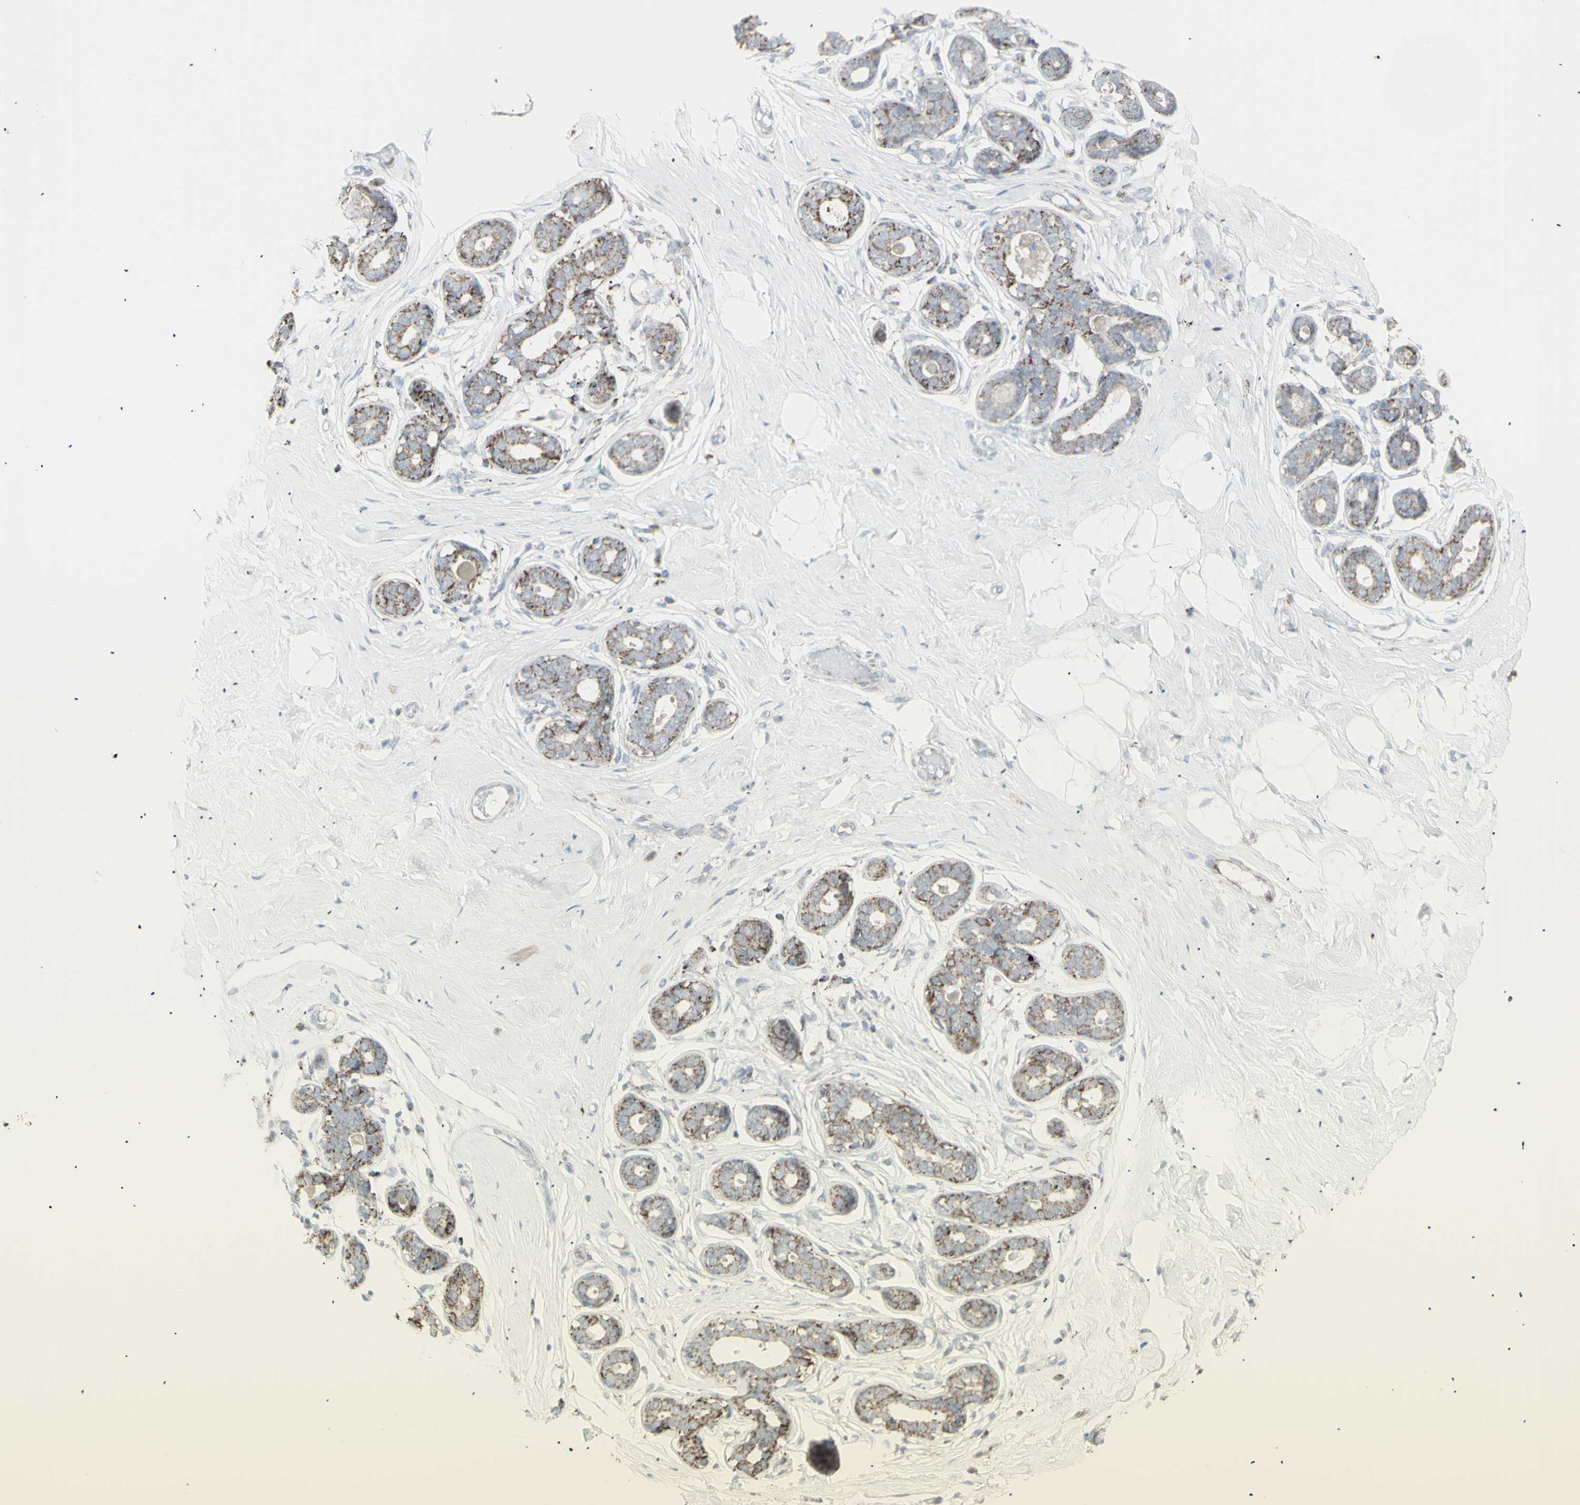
{"staining": {"intensity": "negative", "quantity": "none", "location": "none"}, "tissue": "breast", "cell_type": "Adipocytes", "image_type": "normal", "snomed": [{"axis": "morphology", "description": "Normal tissue, NOS"}, {"axis": "topography", "description": "Breast"}], "caption": "Micrograph shows no significant protein expression in adipocytes of benign breast.", "gene": "PLGRKT", "patient": {"sex": "female", "age": 23}}